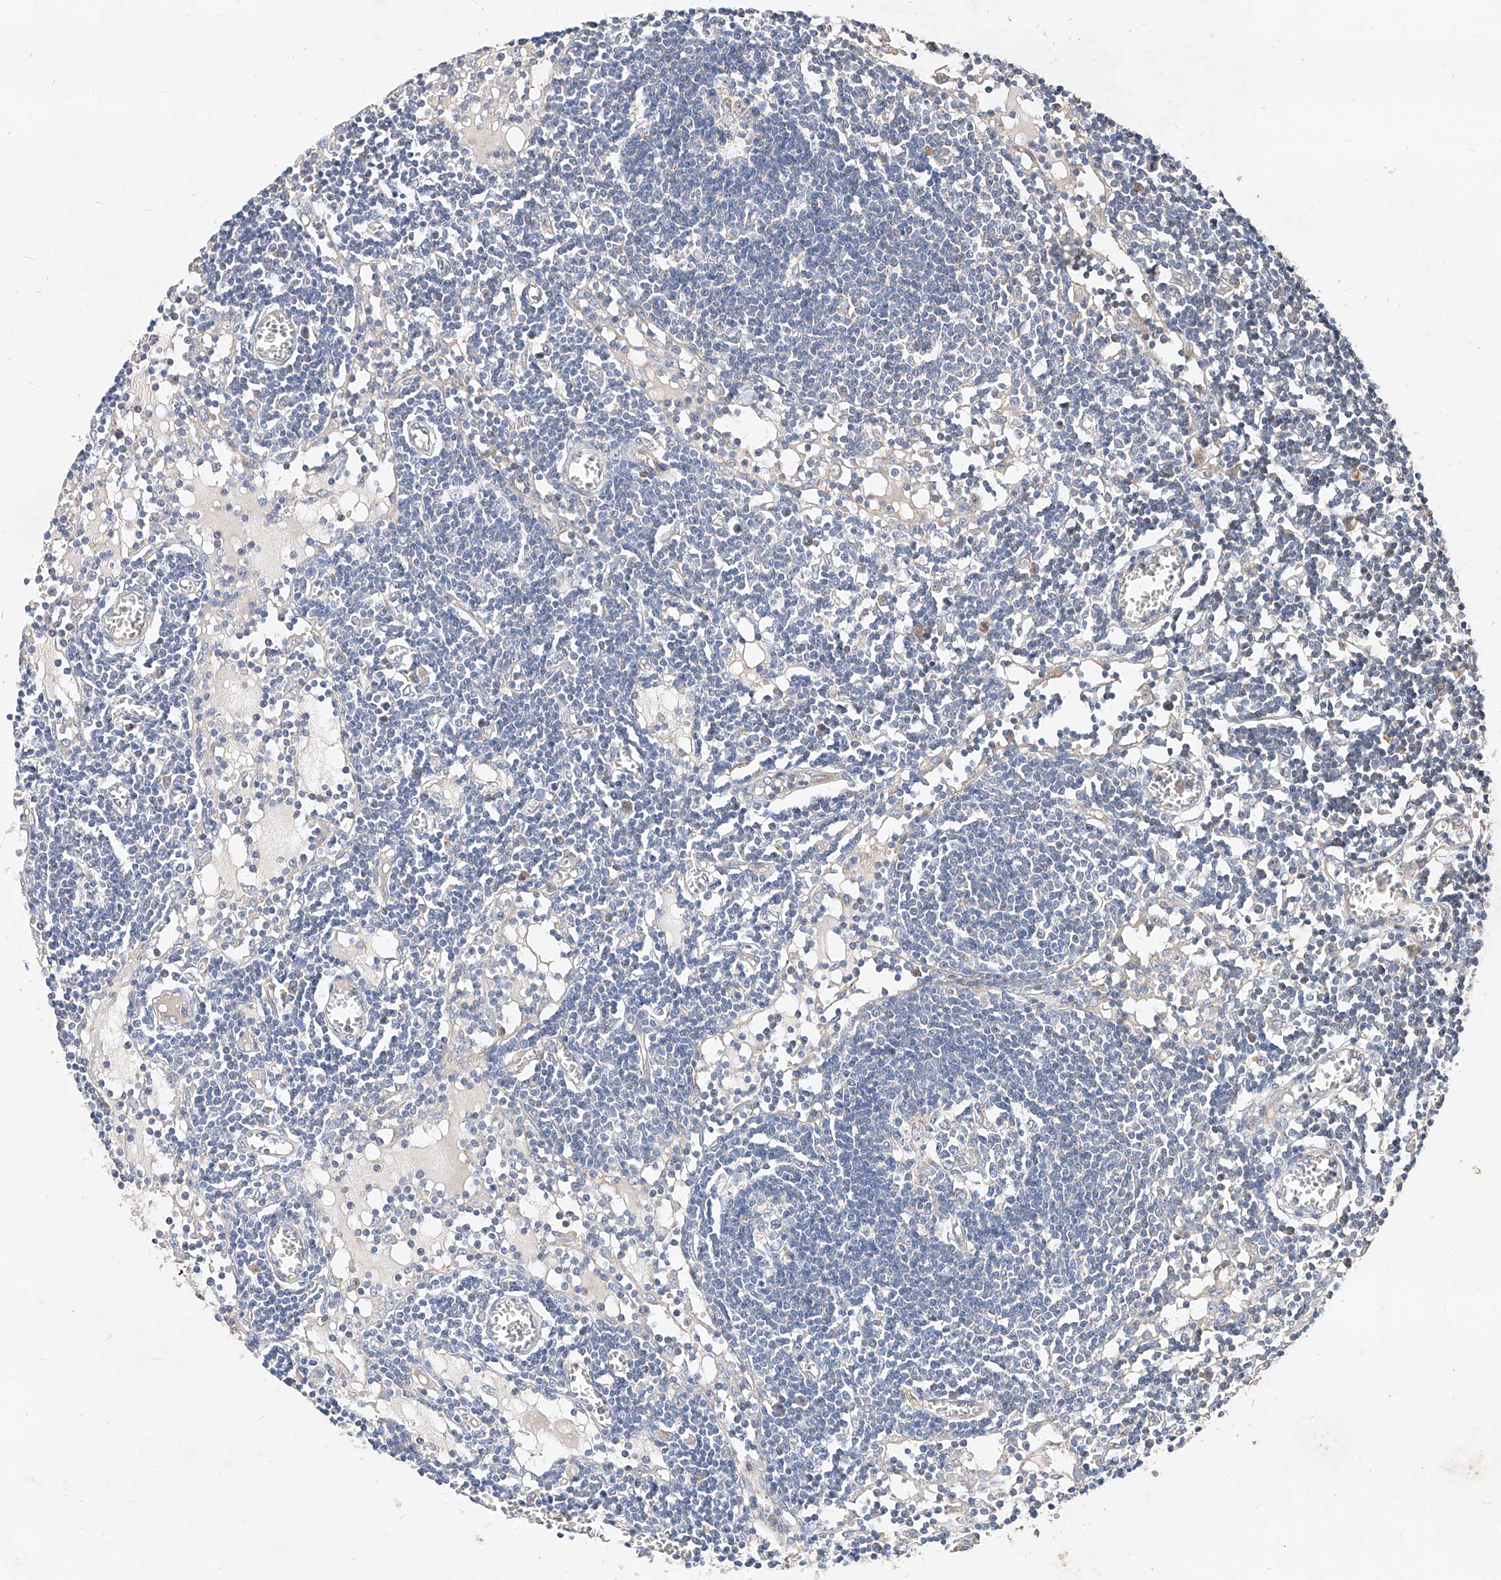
{"staining": {"intensity": "negative", "quantity": "none", "location": "none"}, "tissue": "lymph node", "cell_type": "Germinal center cells", "image_type": "normal", "snomed": [{"axis": "morphology", "description": "Normal tissue, NOS"}, {"axis": "topography", "description": "Lymph node"}], "caption": "This is an immunohistochemistry image of benign lymph node. There is no positivity in germinal center cells.", "gene": "DIRAS3", "patient": {"sex": "female", "age": 11}}